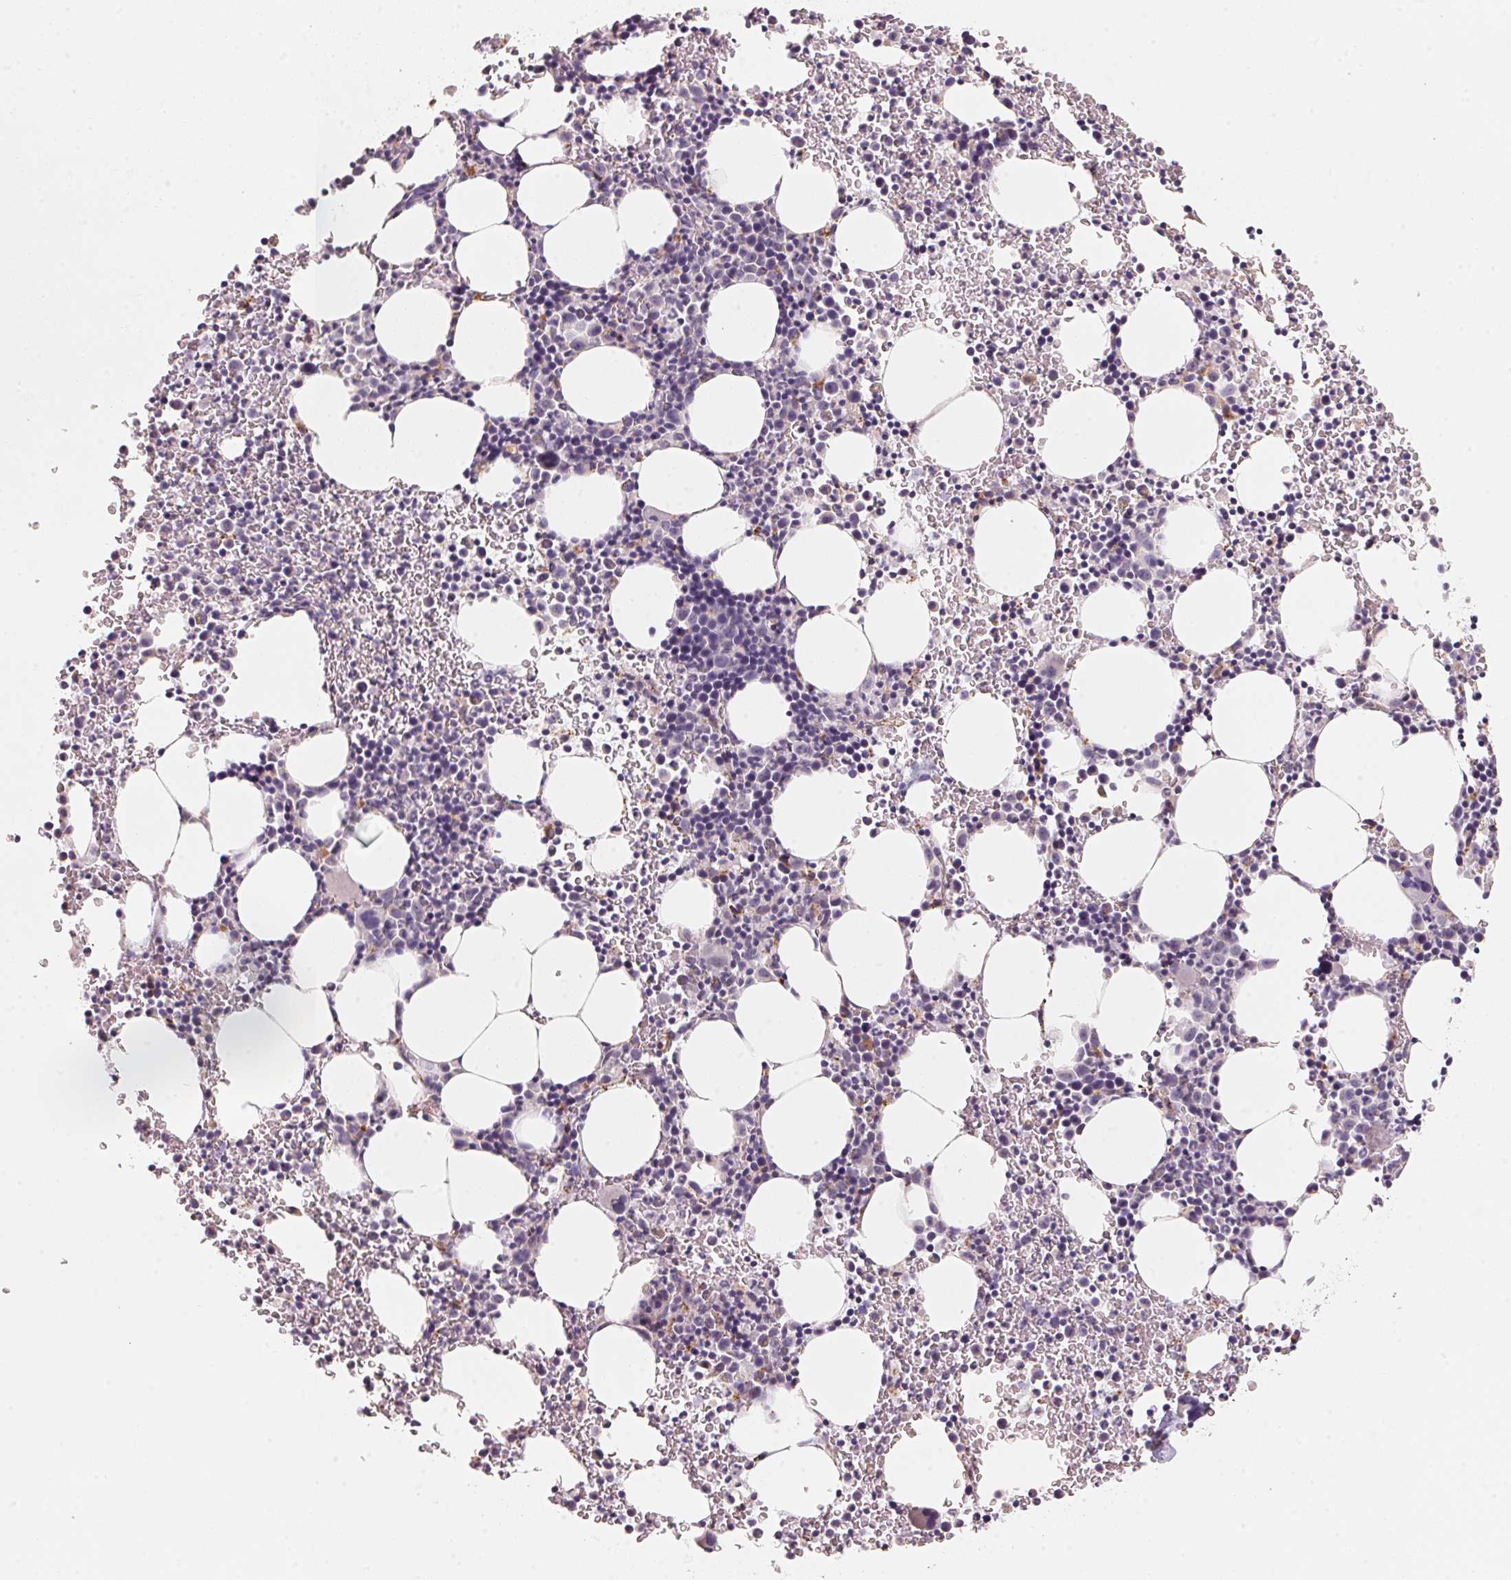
{"staining": {"intensity": "negative", "quantity": "none", "location": "none"}, "tissue": "bone marrow", "cell_type": "Hematopoietic cells", "image_type": "normal", "snomed": [{"axis": "morphology", "description": "Normal tissue, NOS"}, {"axis": "topography", "description": "Bone marrow"}], "caption": "Immunohistochemistry micrograph of normal bone marrow stained for a protein (brown), which reveals no positivity in hematopoietic cells.", "gene": "TREH", "patient": {"sex": "male", "age": 58}}